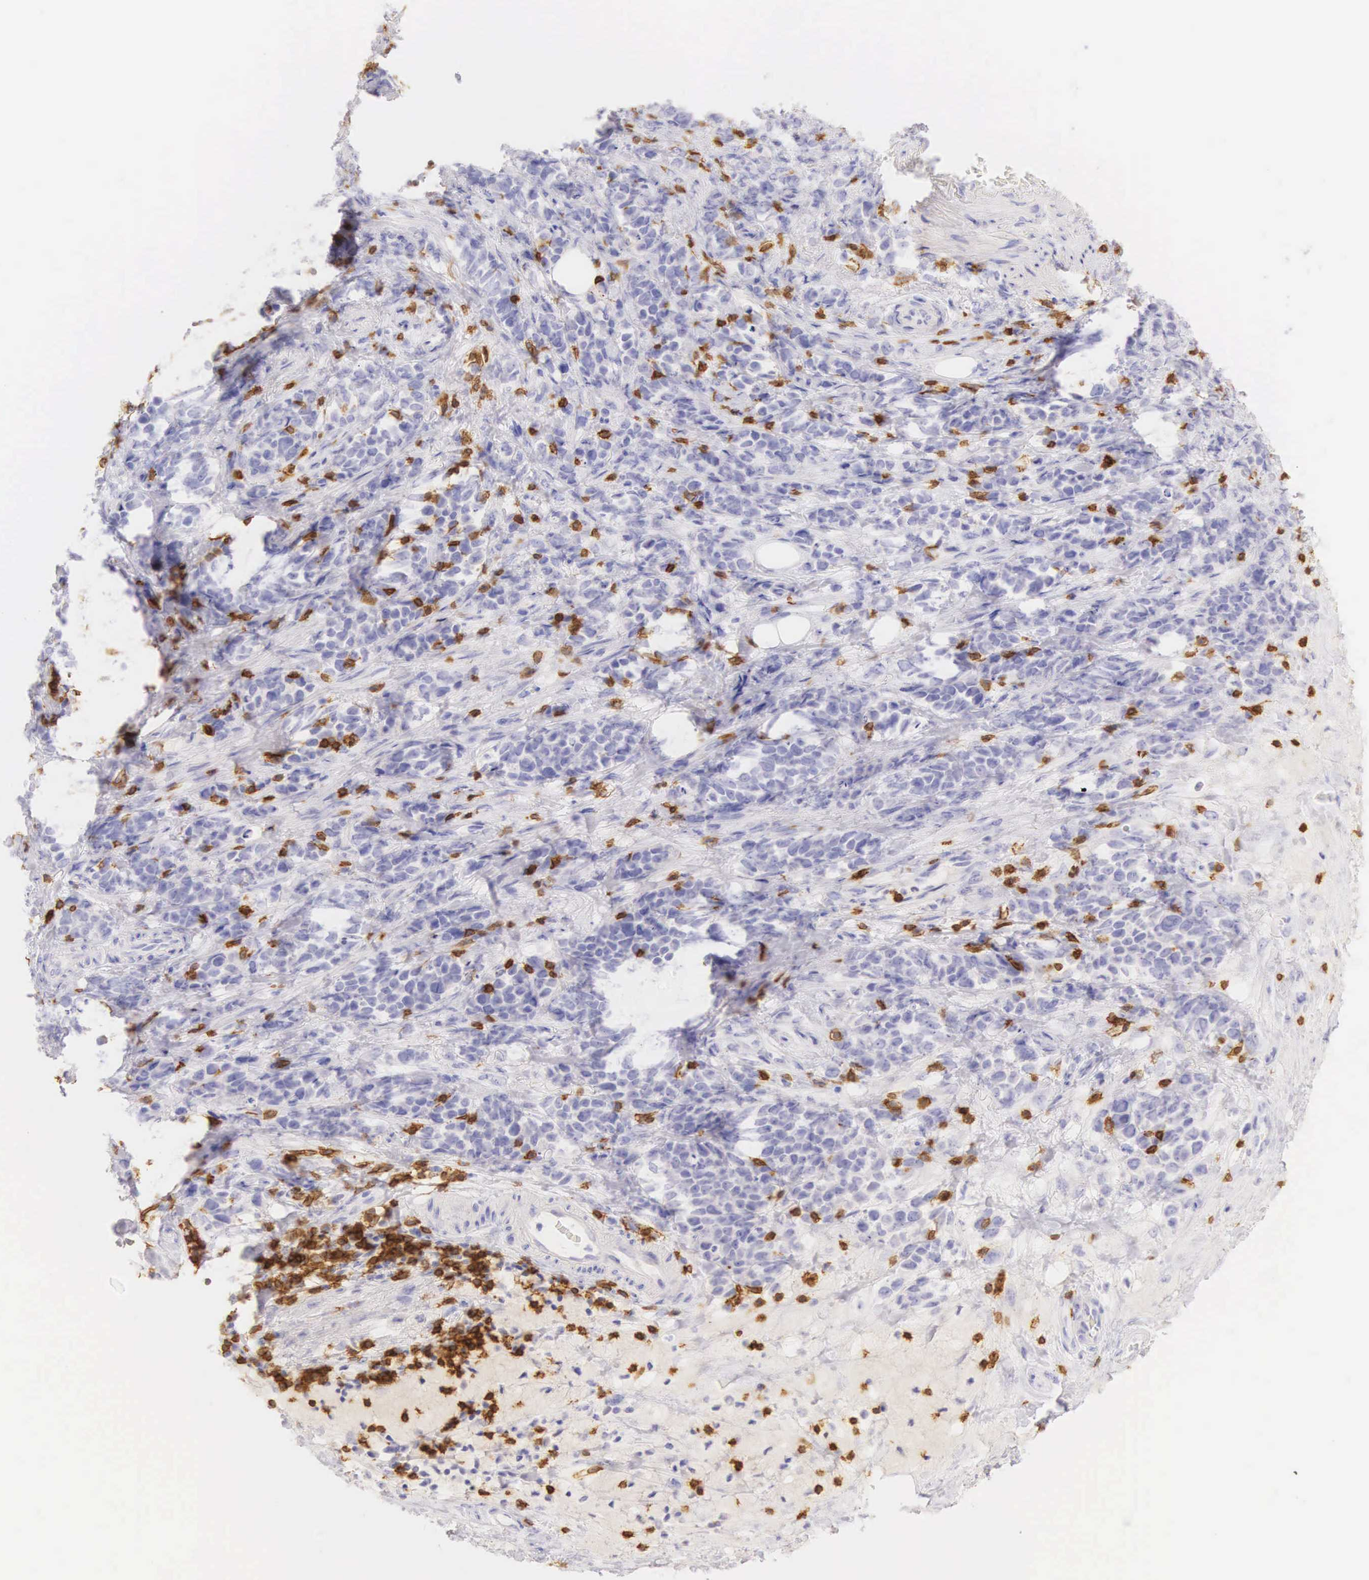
{"staining": {"intensity": "negative", "quantity": "none", "location": "none"}, "tissue": "stomach cancer", "cell_type": "Tumor cells", "image_type": "cancer", "snomed": [{"axis": "morphology", "description": "Adenocarcinoma, NOS"}, {"axis": "topography", "description": "Stomach, upper"}], "caption": "This is a histopathology image of immunohistochemistry (IHC) staining of adenocarcinoma (stomach), which shows no staining in tumor cells.", "gene": "CD3E", "patient": {"sex": "male", "age": 71}}